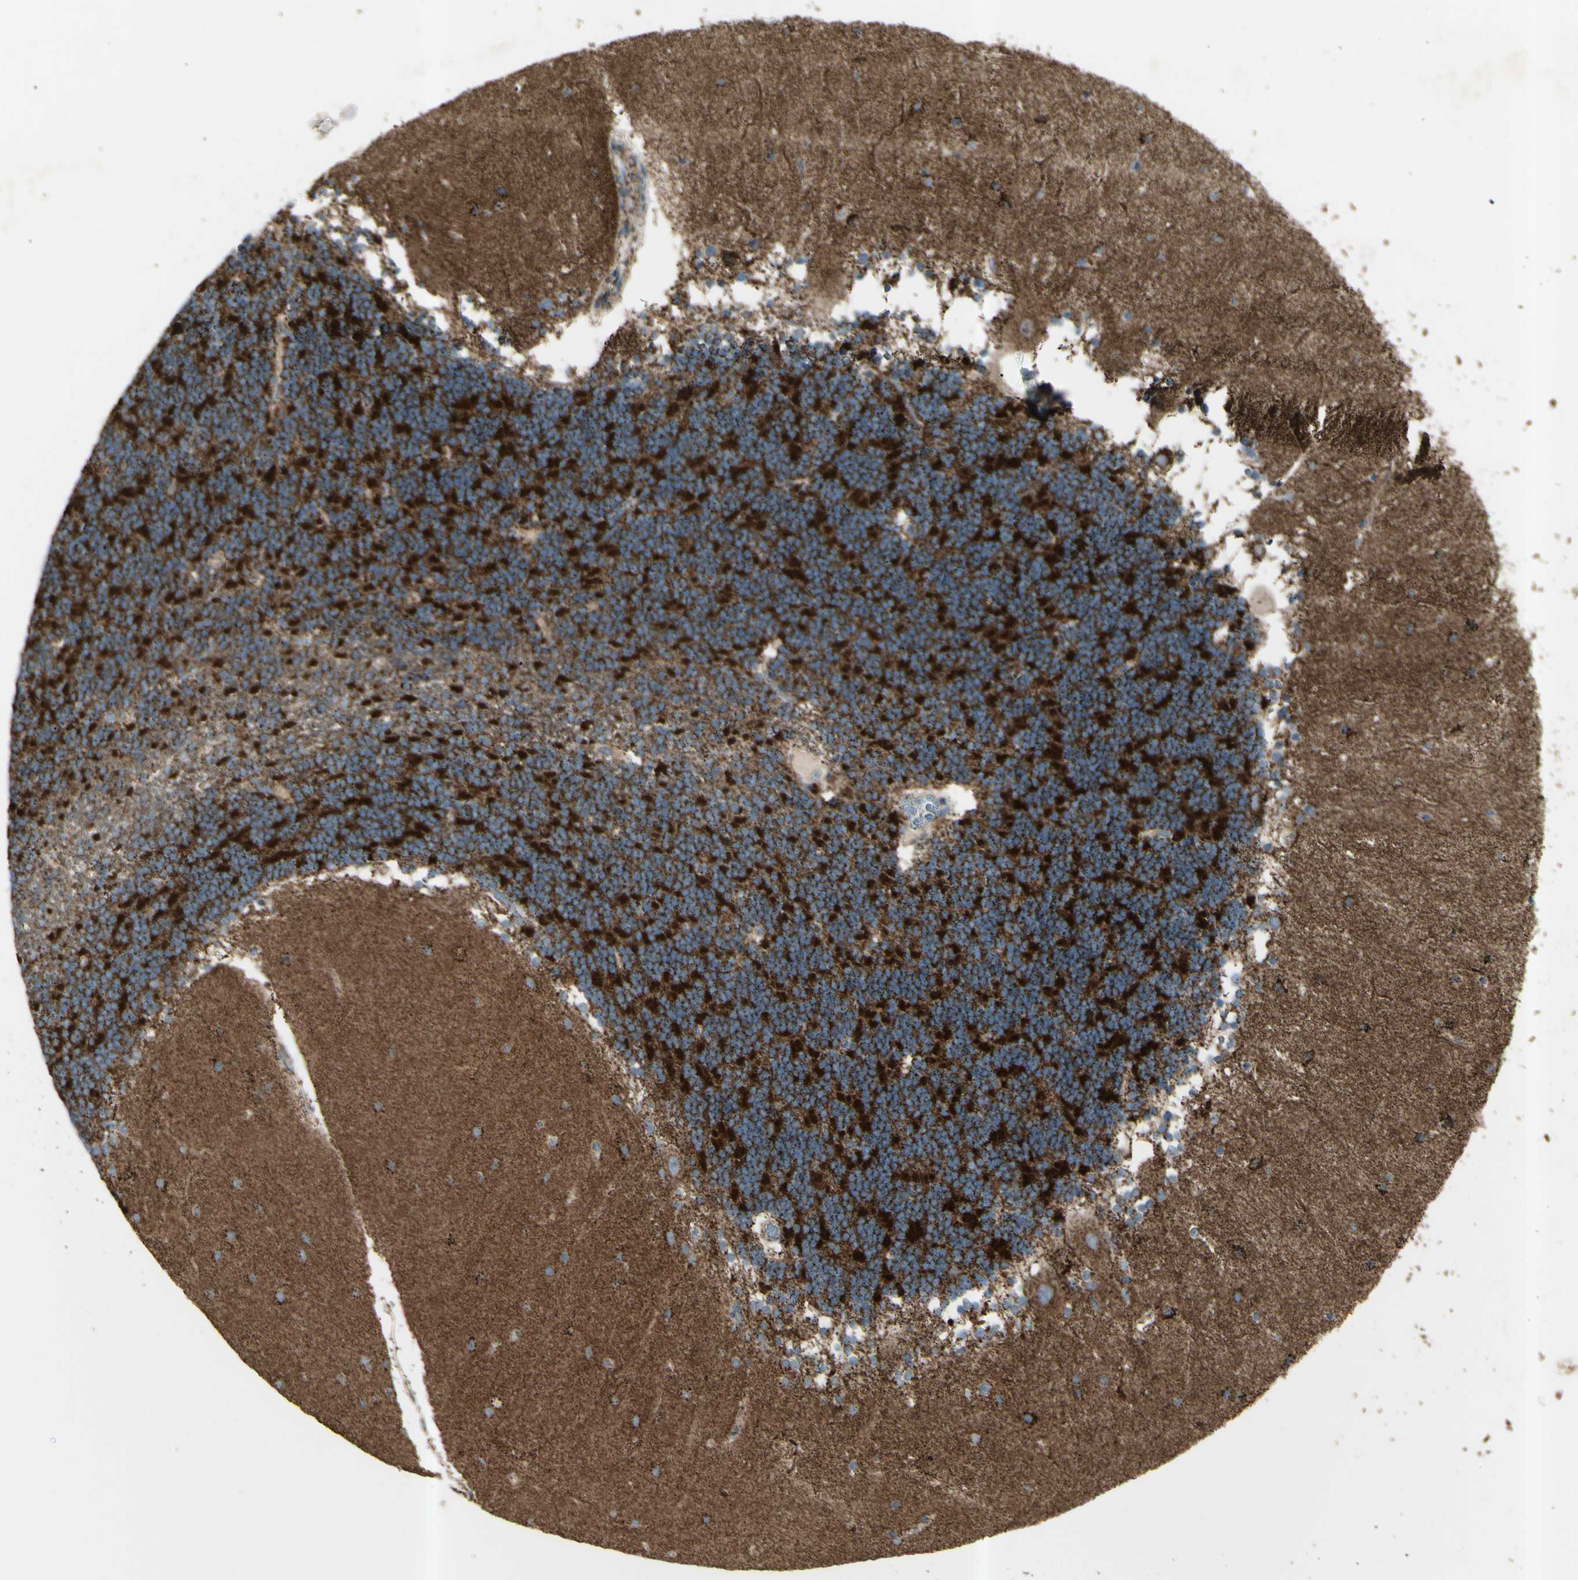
{"staining": {"intensity": "strong", "quantity": ">75%", "location": "cytoplasmic/membranous"}, "tissue": "cerebellum", "cell_type": "Cells in granular layer", "image_type": "normal", "snomed": [{"axis": "morphology", "description": "Normal tissue, NOS"}, {"axis": "topography", "description": "Cerebellum"}], "caption": "Immunohistochemical staining of unremarkable cerebellum shows strong cytoplasmic/membranous protein expression in approximately >75% of cells in granular layer.", "gene": "RHOT1", "patient": {"sex": "female", "age": 54}}